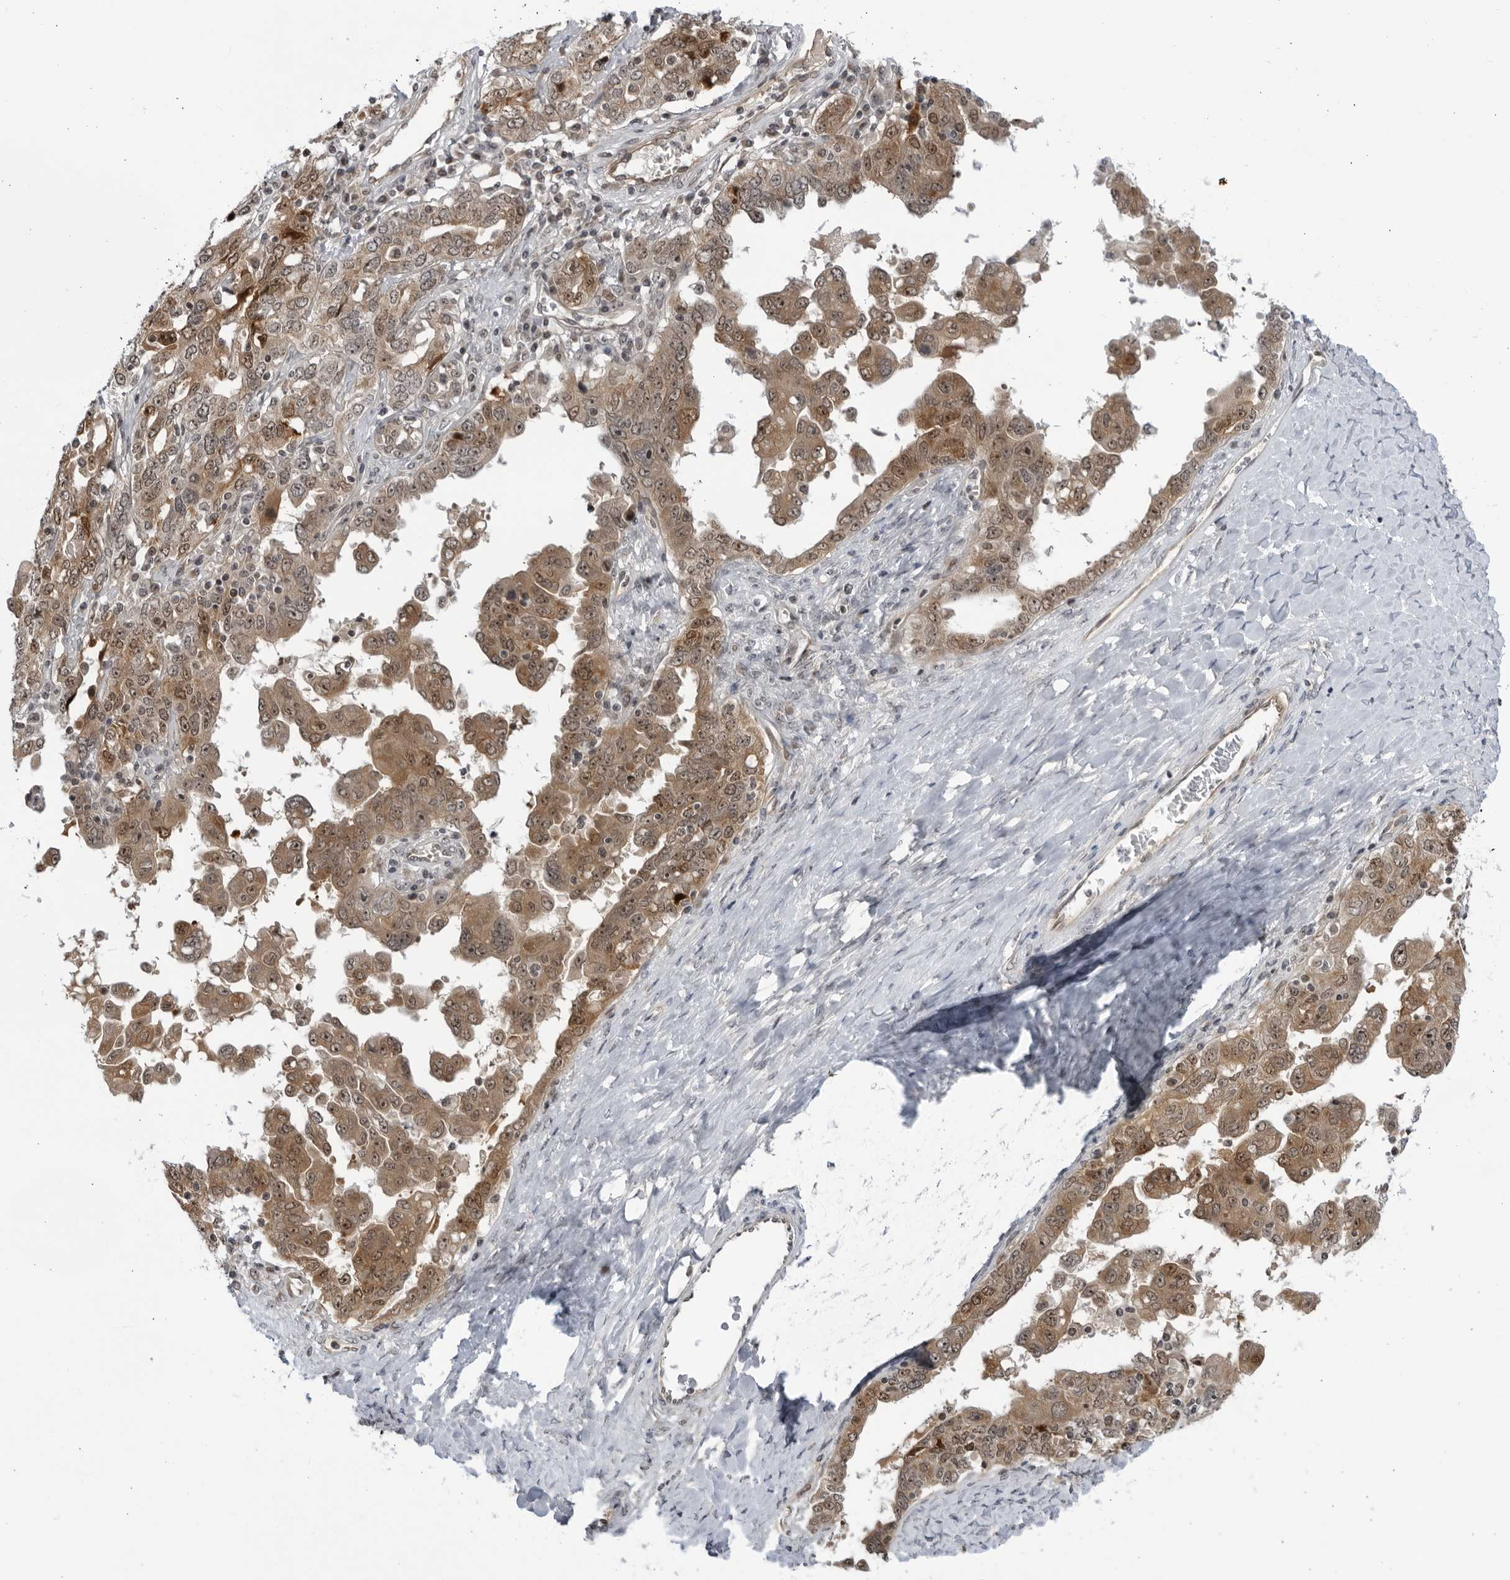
{"staining": {"intensity": "moderate", "quantity": "25%-75%", "location": "cytoplasmic/membranous,nuclear"}, "tissue": "ovarian cancer", "cell_type": "Tumor cells", "image_type": "cancer", "snomed": [{"axis": "morphology", "description": "Carcinoma, endometroid"}, {"axis": "topography", "description": "Ovary"}], "caption": "Approximately 25%-75% of tumor cells in human ovarian endometroid carcinoma reveal moderate cytoplasmic/membranous and nuclear protein positivity as visualized by brown immunohistochemical staining.", "gene": "ITGB3BP", "patient": {"sex": "female", "age": 62}}